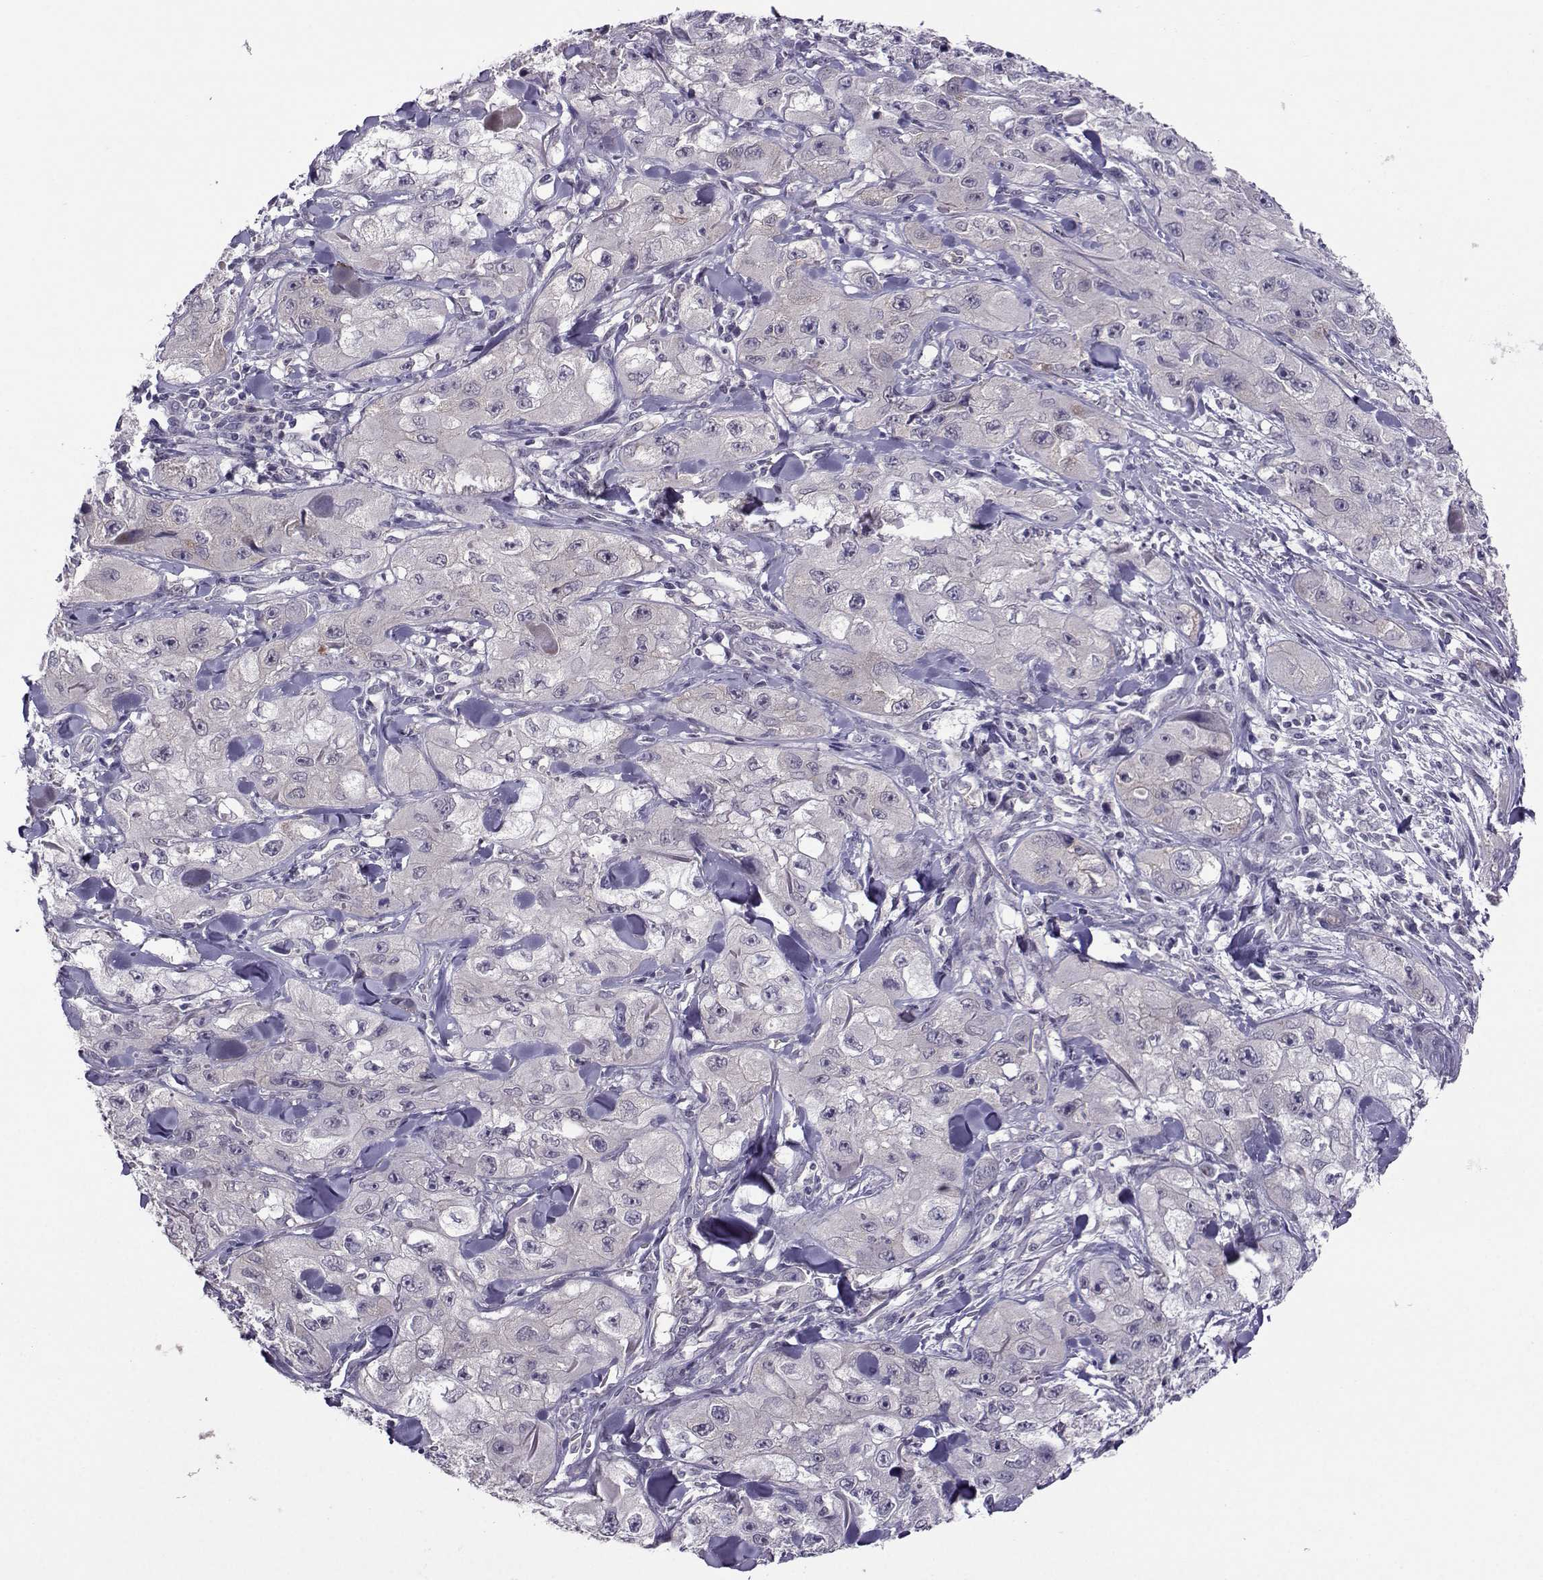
{"staining": {"intensity": "negative", "quantity": "none", "location": "none"}, "tissue": "skin cancer", "cell_type": "Tumor cells", "image_type": "cancer", "snomed": [{"axis": "morphology", "description": "Squamous cell carcinoma, NOS"}, {"axis": "topography", "description": "Skin"}, {"axis": "topography", "description": "Subcutis"}], "caption": "Immunohistochemical staining of skin cancer (squamous cell carcinoma) exhibits no significant staining in tumor cells.", "gene": "DDX20", "patient": {"sex": "male", "age": 73}}